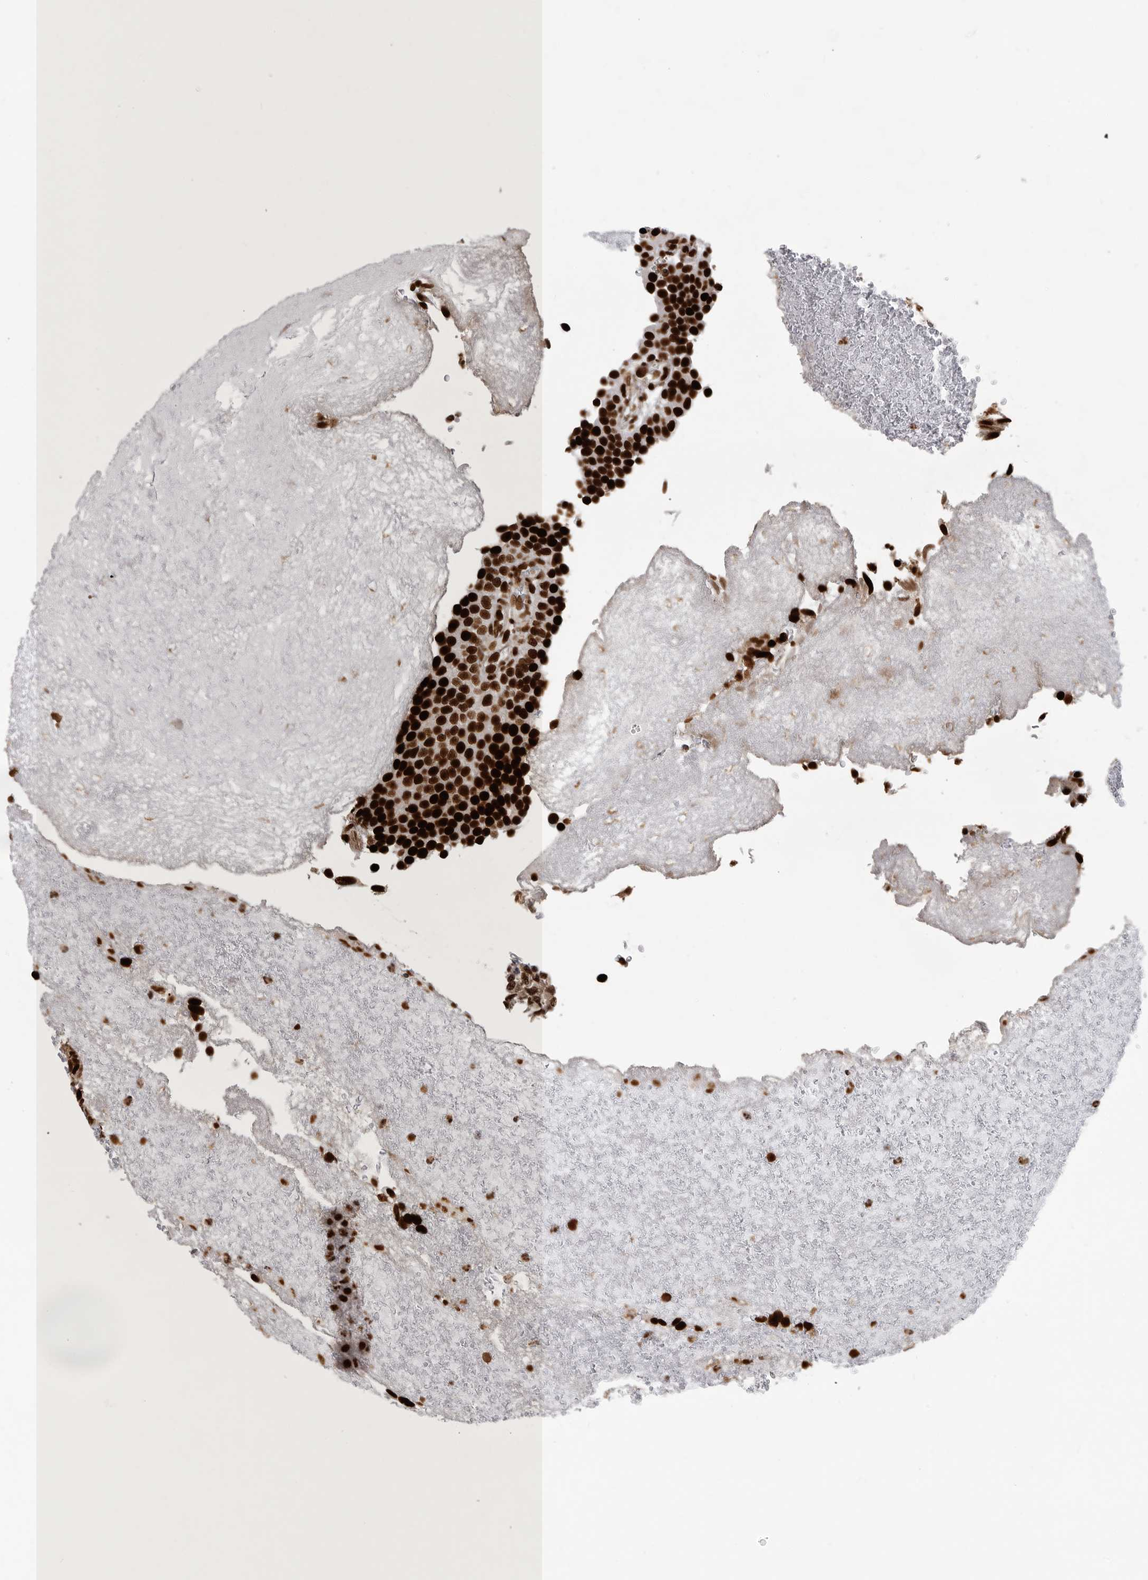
{"staining": {"intensity": "strong", "quantity": ">75%", "location": "nuclear"}, "tissue": "urothelial cancer", "cell_type": "Tumor cells", "image_type": "cancer", "snomed": [{"axis": "morphology", "description": "Urothelial carcinoma, Low grade"}, {"axis": "topography", "description": "Urinary bladder"}], "caption": "Protein expression by immunohistochemistry (IHC) displays strong nuclear positivity in about >75% of tumor cells in urothelial cancer. The staining was performed using DAB to visualize the protein expression in brown, while the nuclei were stained in blue with hematoxylin (Magnification: 20x).", "gene": "BCLAF1", "patient": {"sex": "male", "age": 78}}